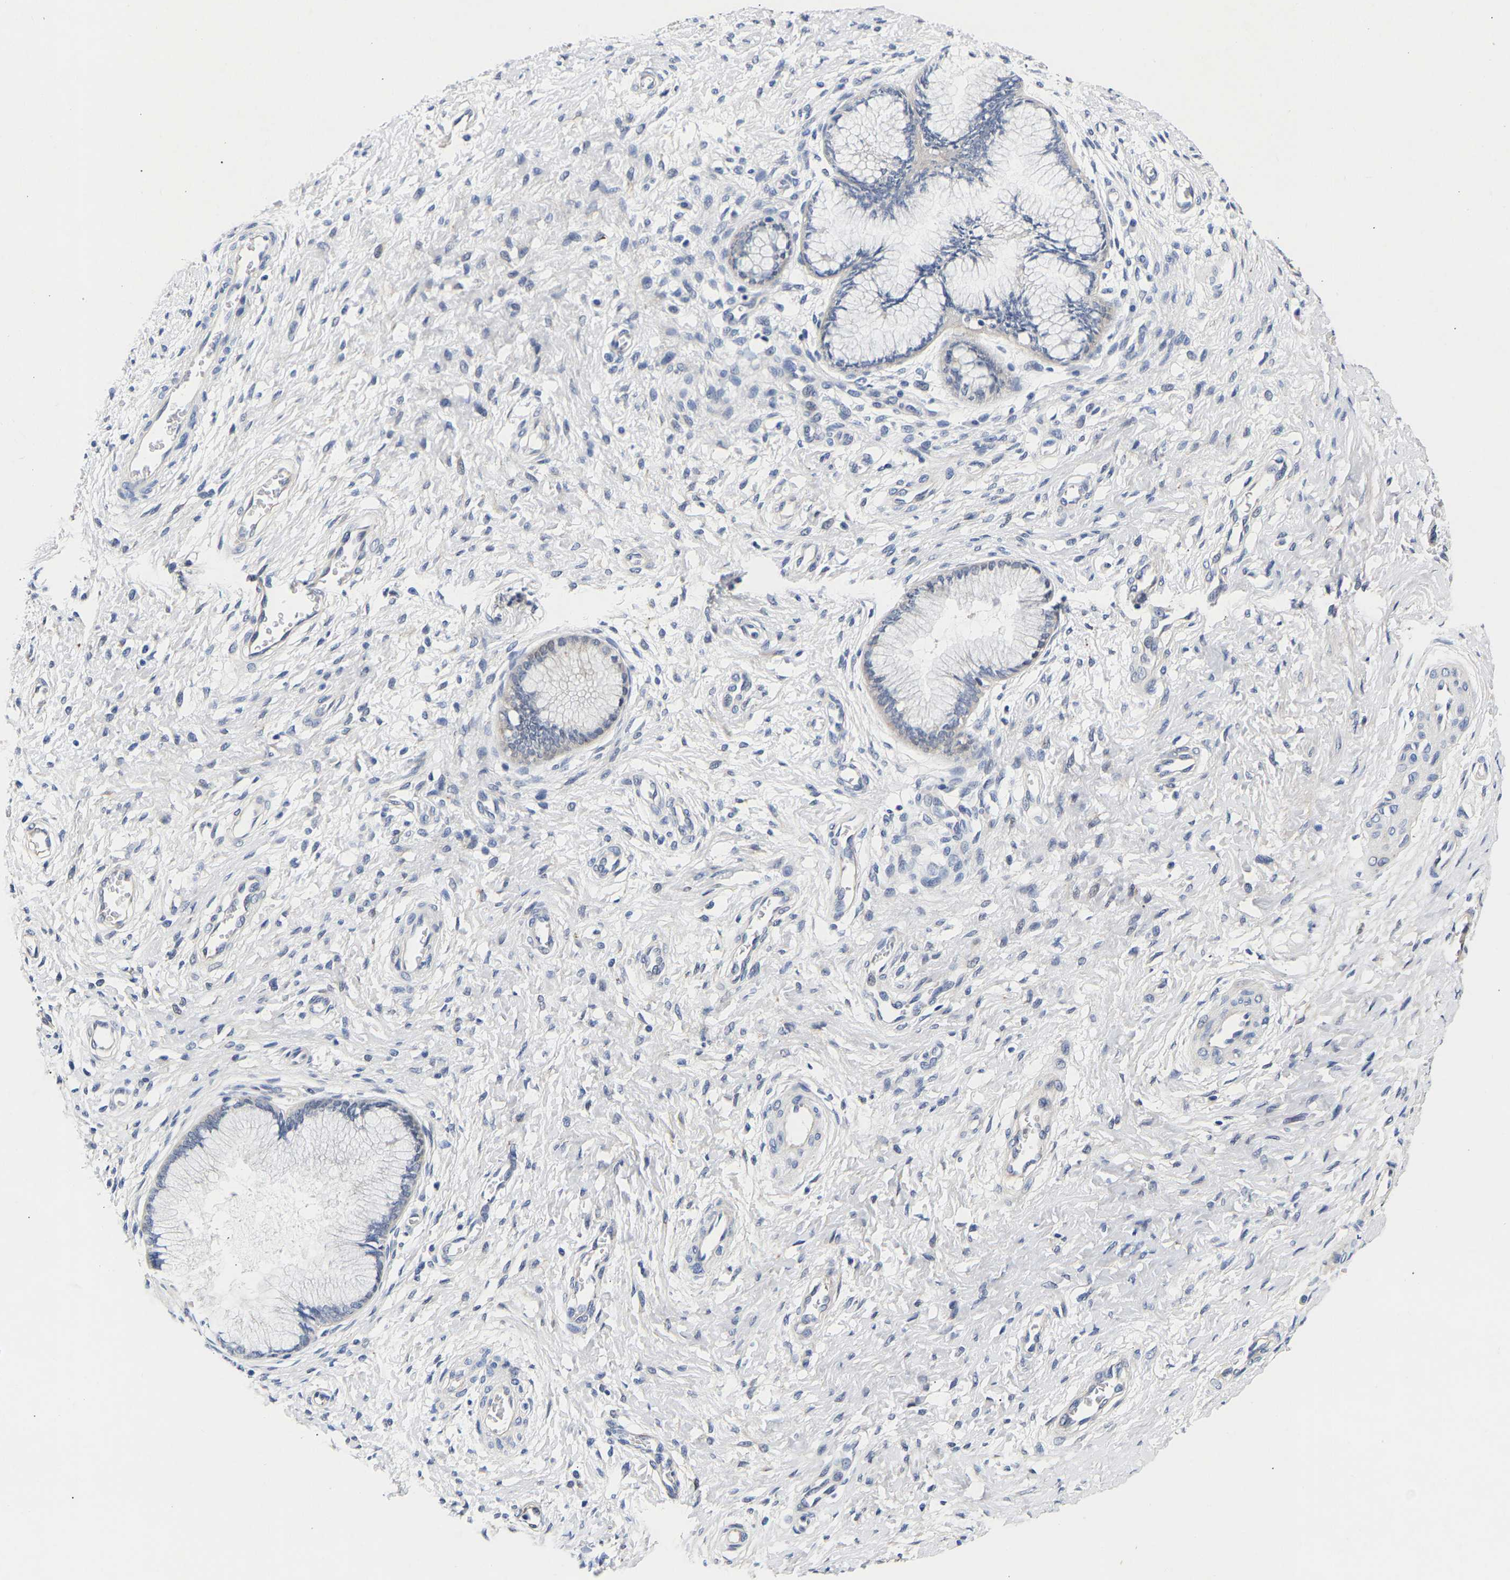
{"staining": {"intensity": "negative", "quantity": "none", "location": "none"}, "tissue": "cervix", "cell_type": "Glandular cells", "image_type": "normal", "snomed": [{"axis": "morphology", "description": "Normal tissue, NOS"}, {"axis": "topography", "description": "Cervix"}], "caption": "Glandular cells are negative for brown protein staining in normal cervix. (Stains: DAB immunohistochemistry (IHC) with hematoxylin counter stain, Microscopy: brightfield microscopy at high magnification).", "gene": "CCDC6", "patient": {"sex": "female", "age": 55}}